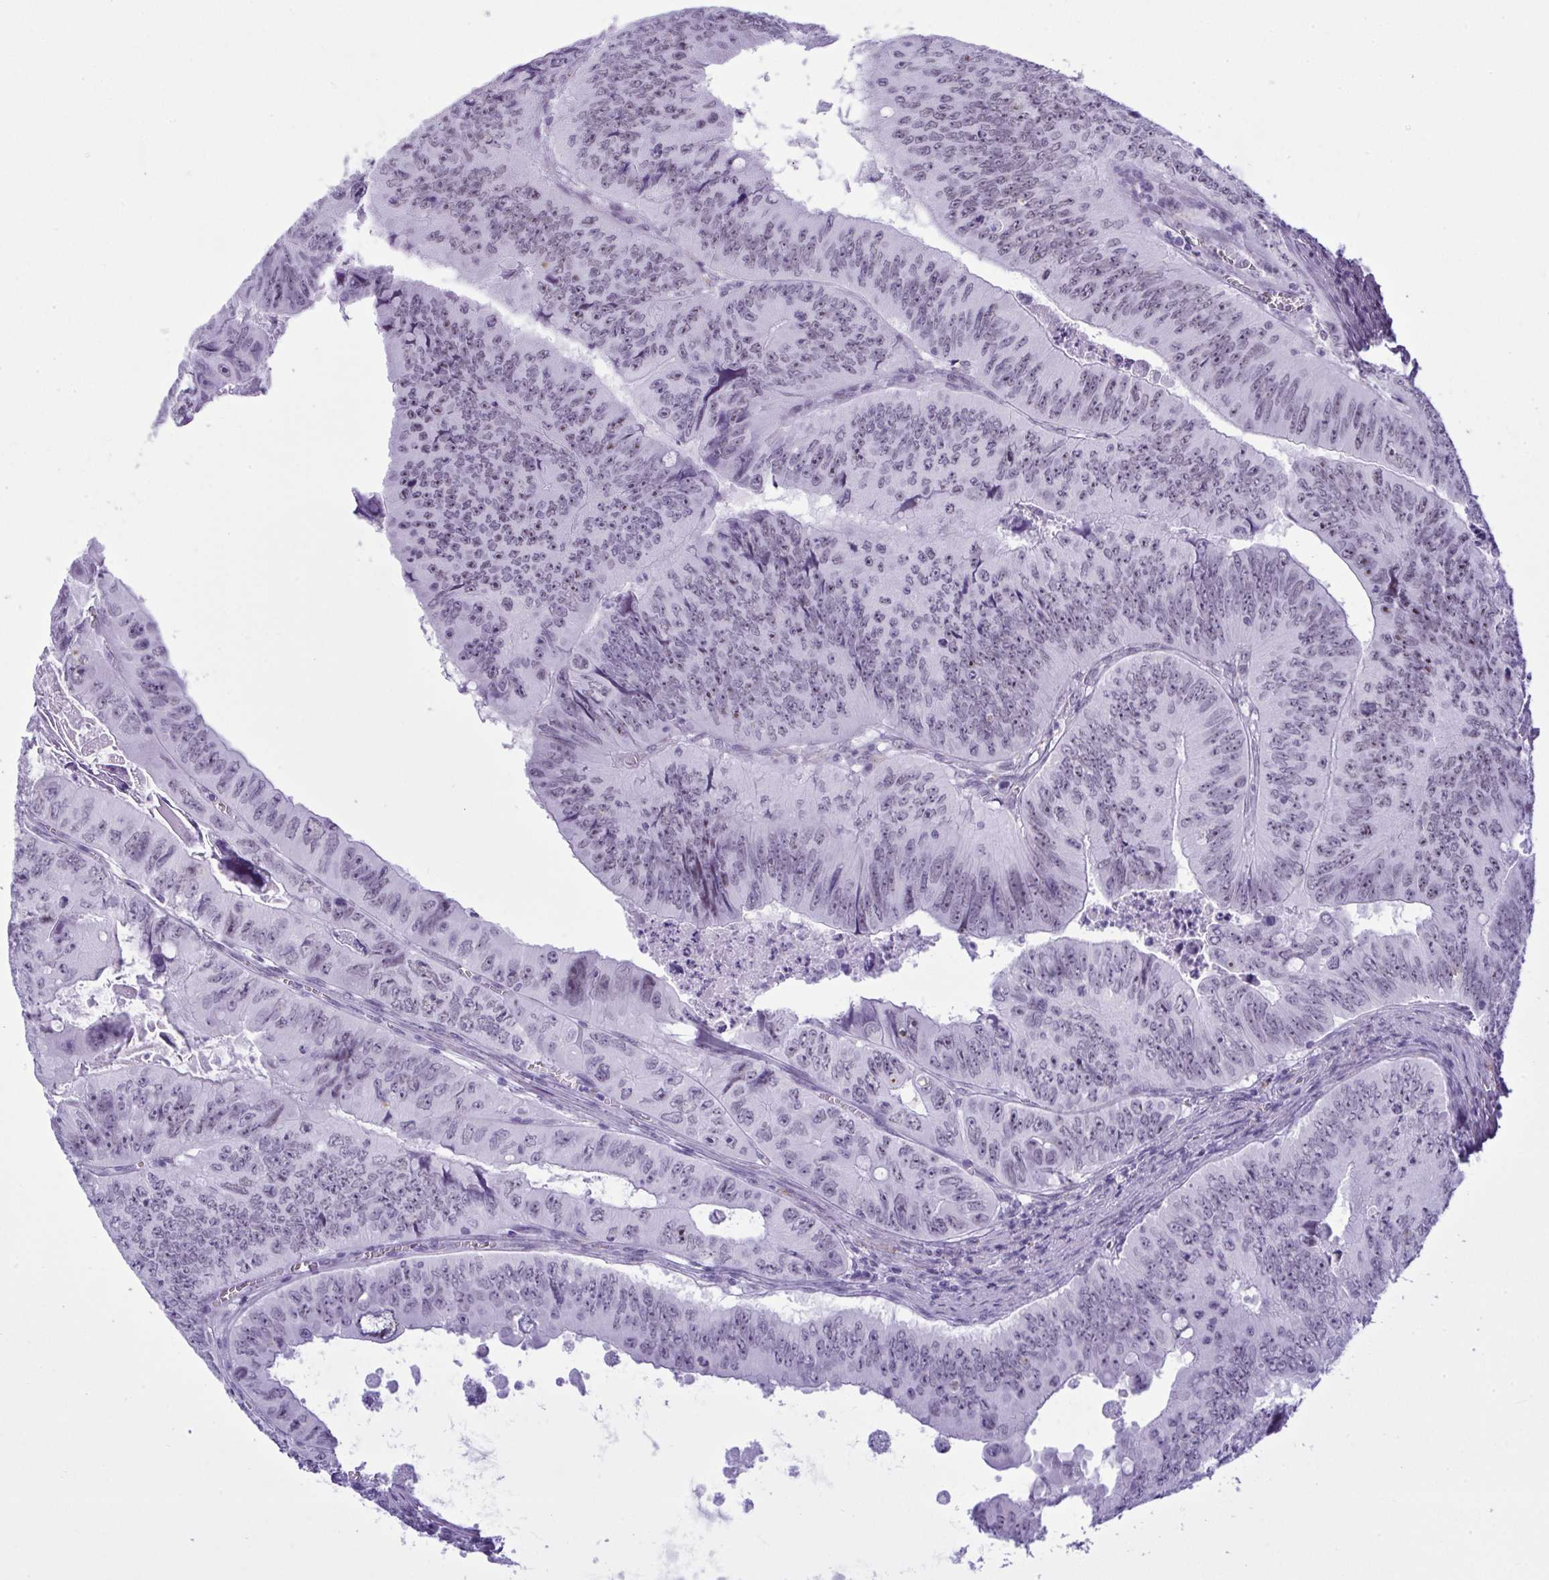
{"staining": {"intensity": "negative", "quantity": "none", "location": "none"}, "tissue": "colorectal cancer", "cell_type": "Tumor cells", "image_type": "cancer", "snomed": [{"axis": "morphology", "description": "Adenocarcinoma, NOS"}, {"axis": "topography", "description": "Colon"}], "caption": "This histopathology image is of adenocarcinoma (colorectal) stained with IHC to label a protein in brown with the nuclei are counter-stained blue. There is no staining in tumor cells. (DAB (3,3'-diaminobenzidine) immunohistochemistry visualized using brightfield microscopy, high magnification).", "gene": "ELN", "patient": {"sex": "female", "age": 84}}